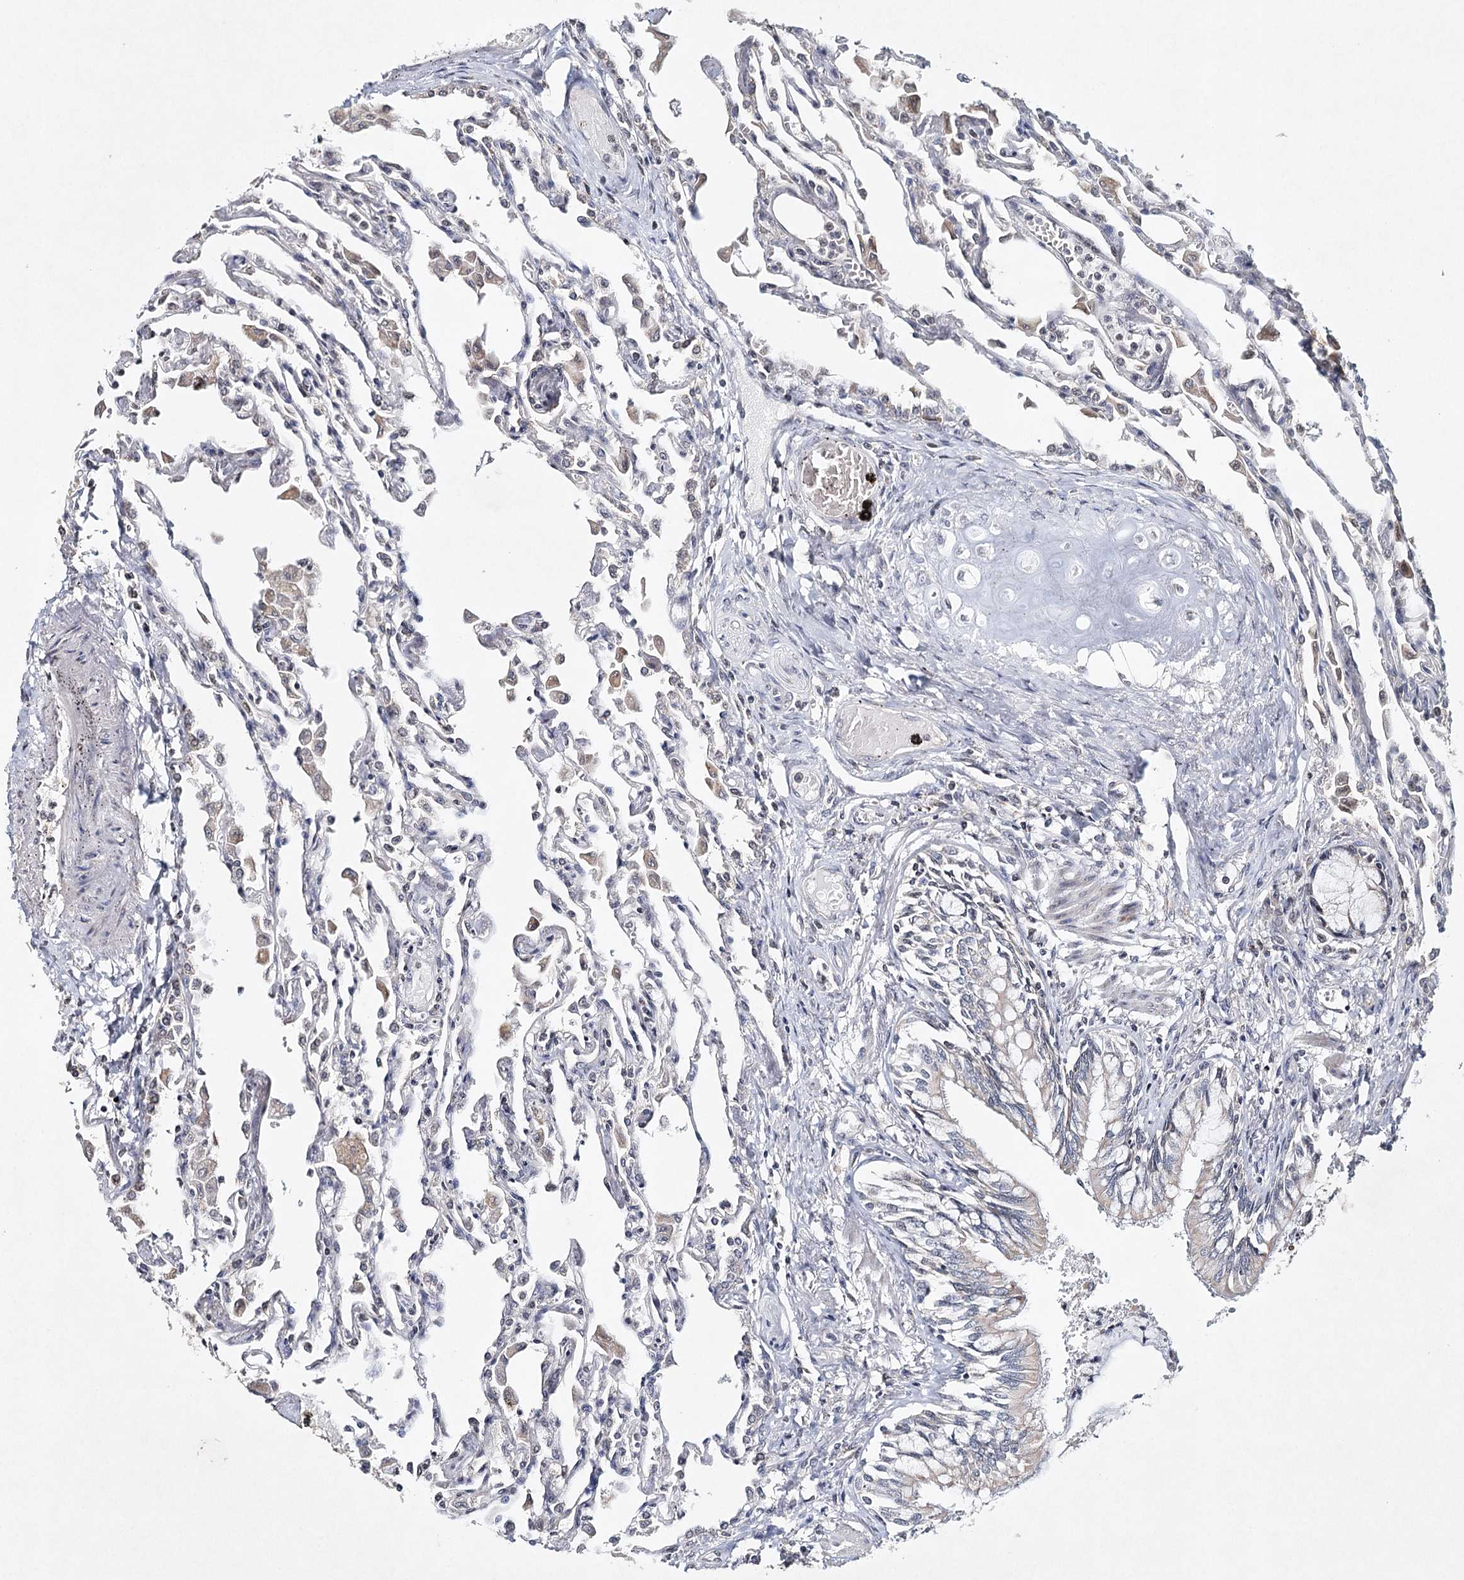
{"staining": {"intensity": "moderate", "quantity": "<25%", "location": "cytoplasmic/membranous"}, "tissue": "lung", "cell_type": "Alveolar cells", "image_type": "normal", "snomed": [{"axis": "morphology", "description": "Normal tissue, NOS"}, {"axis": "topography", "description": "Bronchus"}, {"axis": "topography", "description": "Lung"}], "caption": "A micrograph of lung stained for a protein shows moderate cytoplasmic/membranous brown staining in alveolar cells.", "gene": "ICOS", "patient": {"sex": "female", "age": 49}}